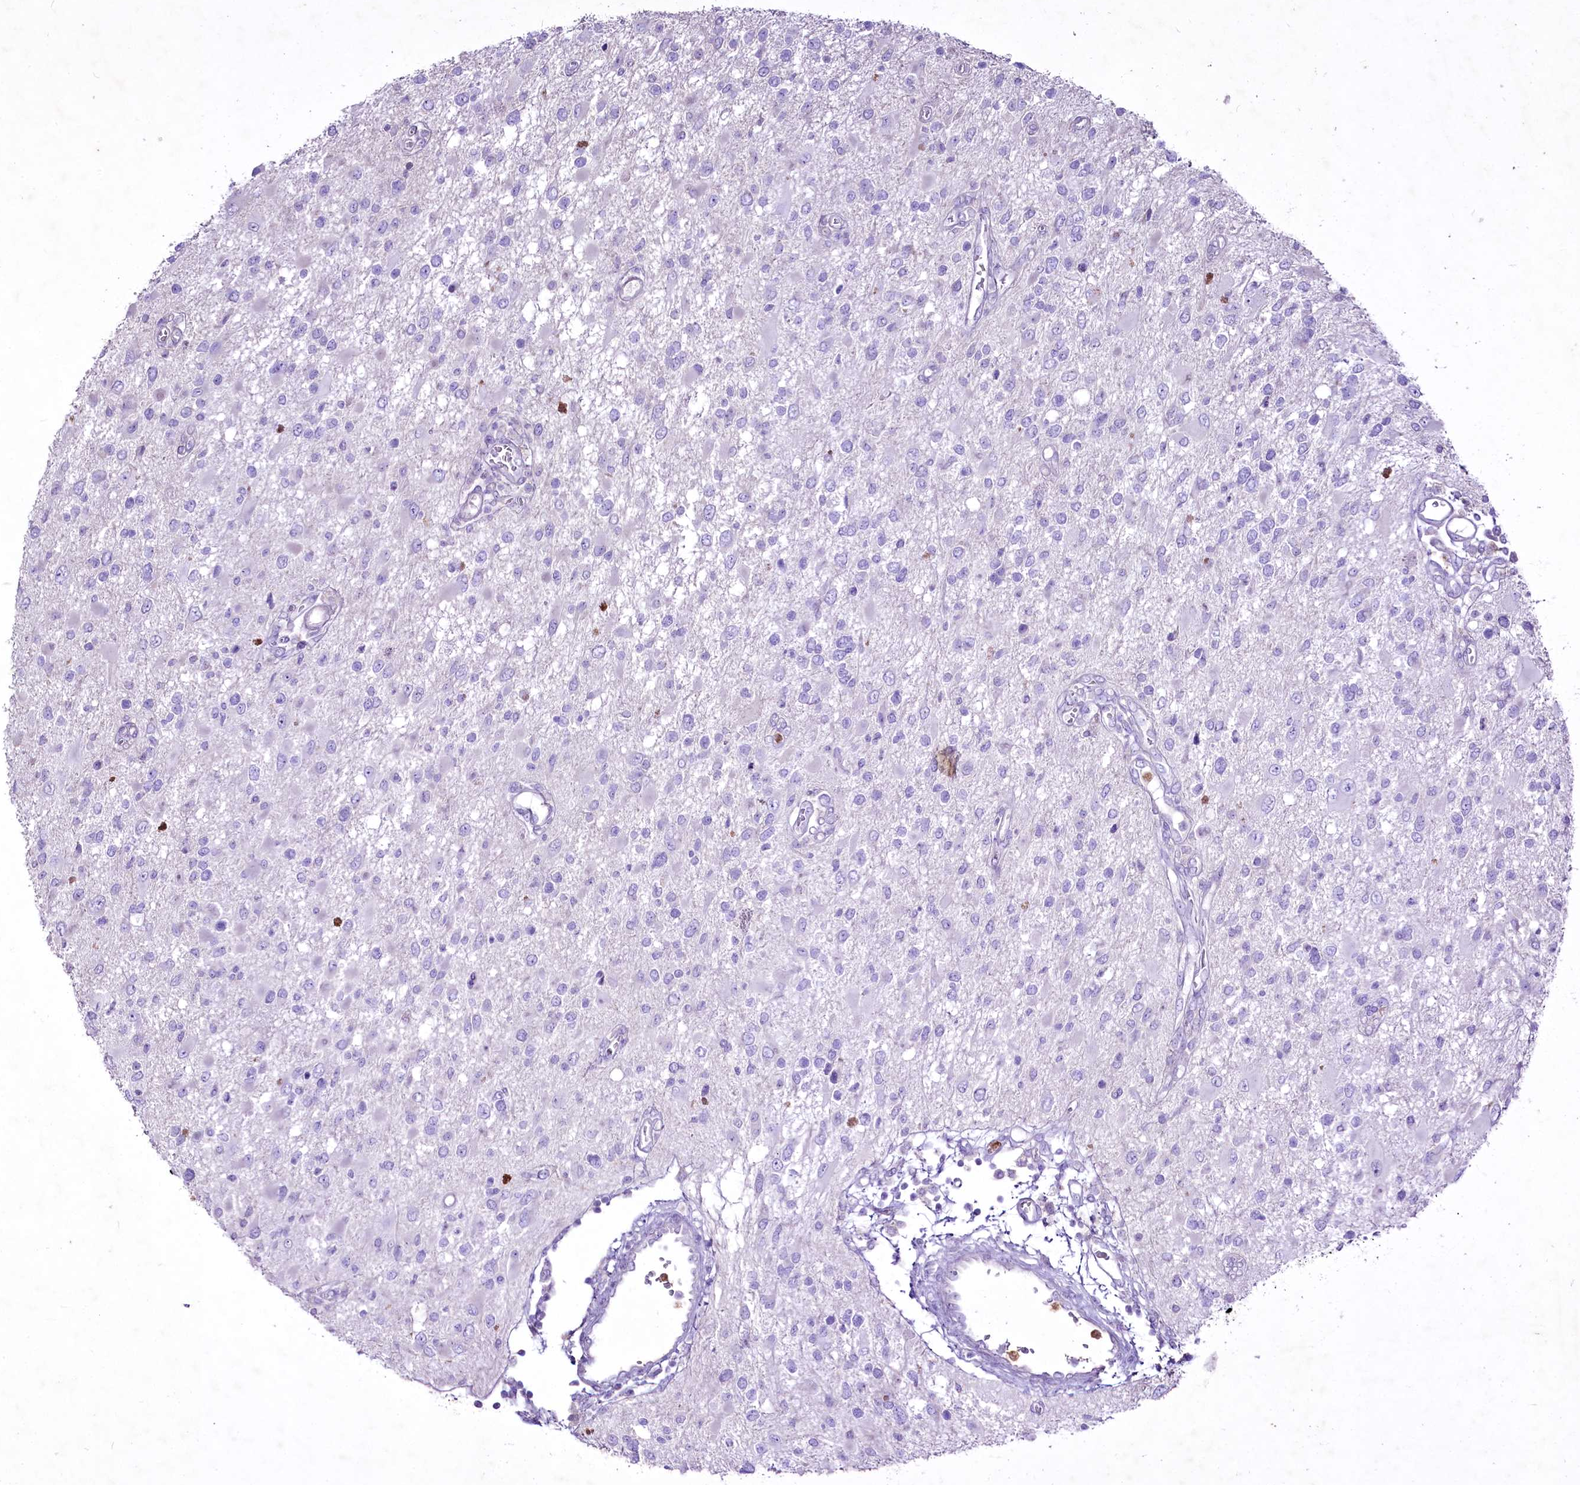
{"staining": {"intensity": "negative", "quantity": "none", "location": "none"}, "tissue": "glioma", "cell_type": "Tumor cells", "image_type": "cancer", "snomed": [{"axis": "morphology", "description": "Glioma, malignant, High grade"}, {"axis": "topography", "description": "Brain"}], "caption": "DAB immunohistochemical staining of human glioma displays no significant expression in tumor cells.", "gene": "FAM209B", "patient": {"sex": "male", "age": 53}}